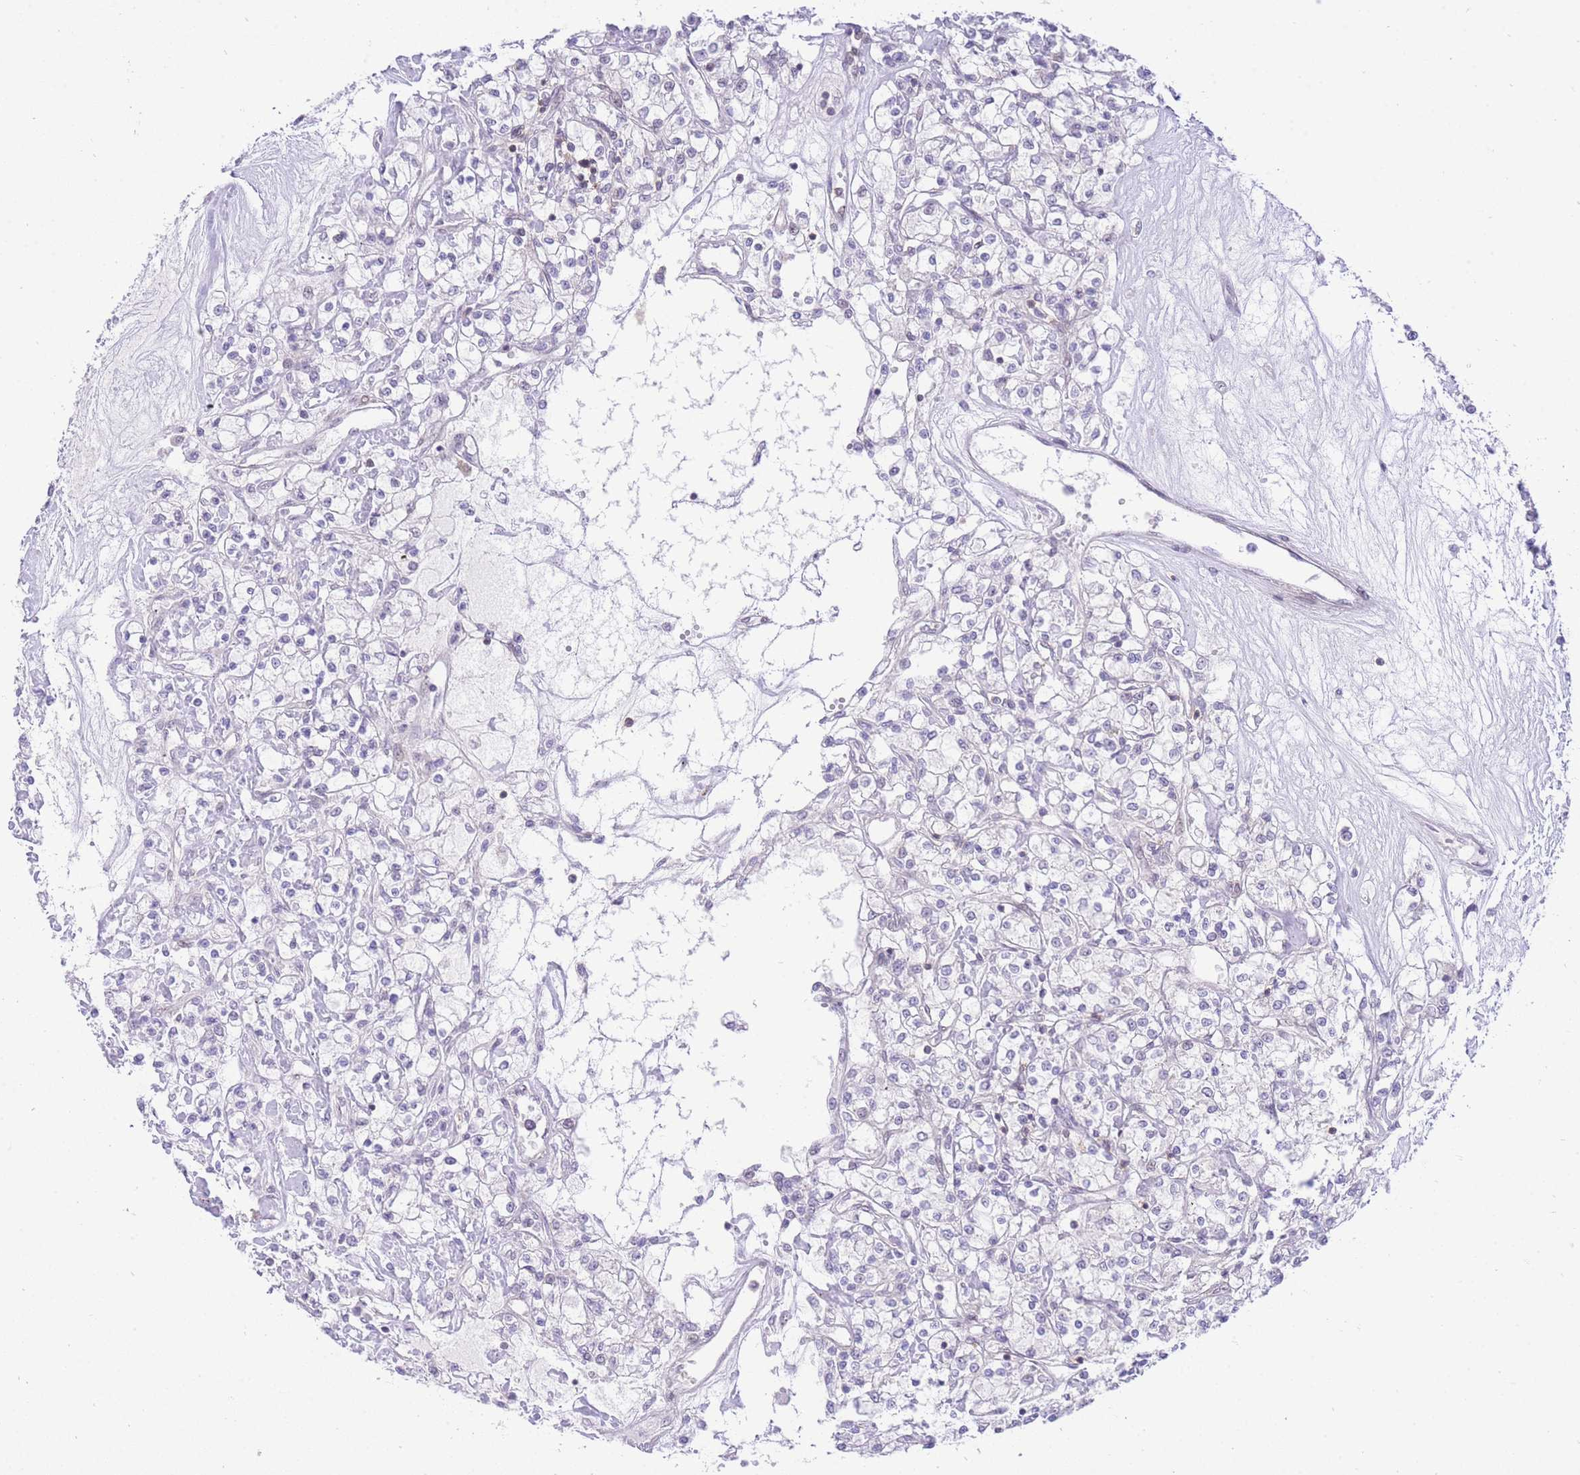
{"staining": {"intensity": "negative", "quantity": "none", "location": "none"}, "tissue": "renal cancer", "cell_type": "Tumor cells", "image_type": "cancer", "snomed": [{"axis": "morphology", "description": "Adenocarcinoma, NOS"}, {"axis": "topography", "description": "Kidney"}], "caption": "High power microscopy photomicrograph of an immunohistochemistry (IHC) image of adenocarcinoma (renal), revealing no significant expression in tumor cells. The staining is performed using DAB brown chromogen with nuclei counter-stained in using hematoxylin.", "gene": "STK39", "patient": {"sex": "female", "age": 59}}